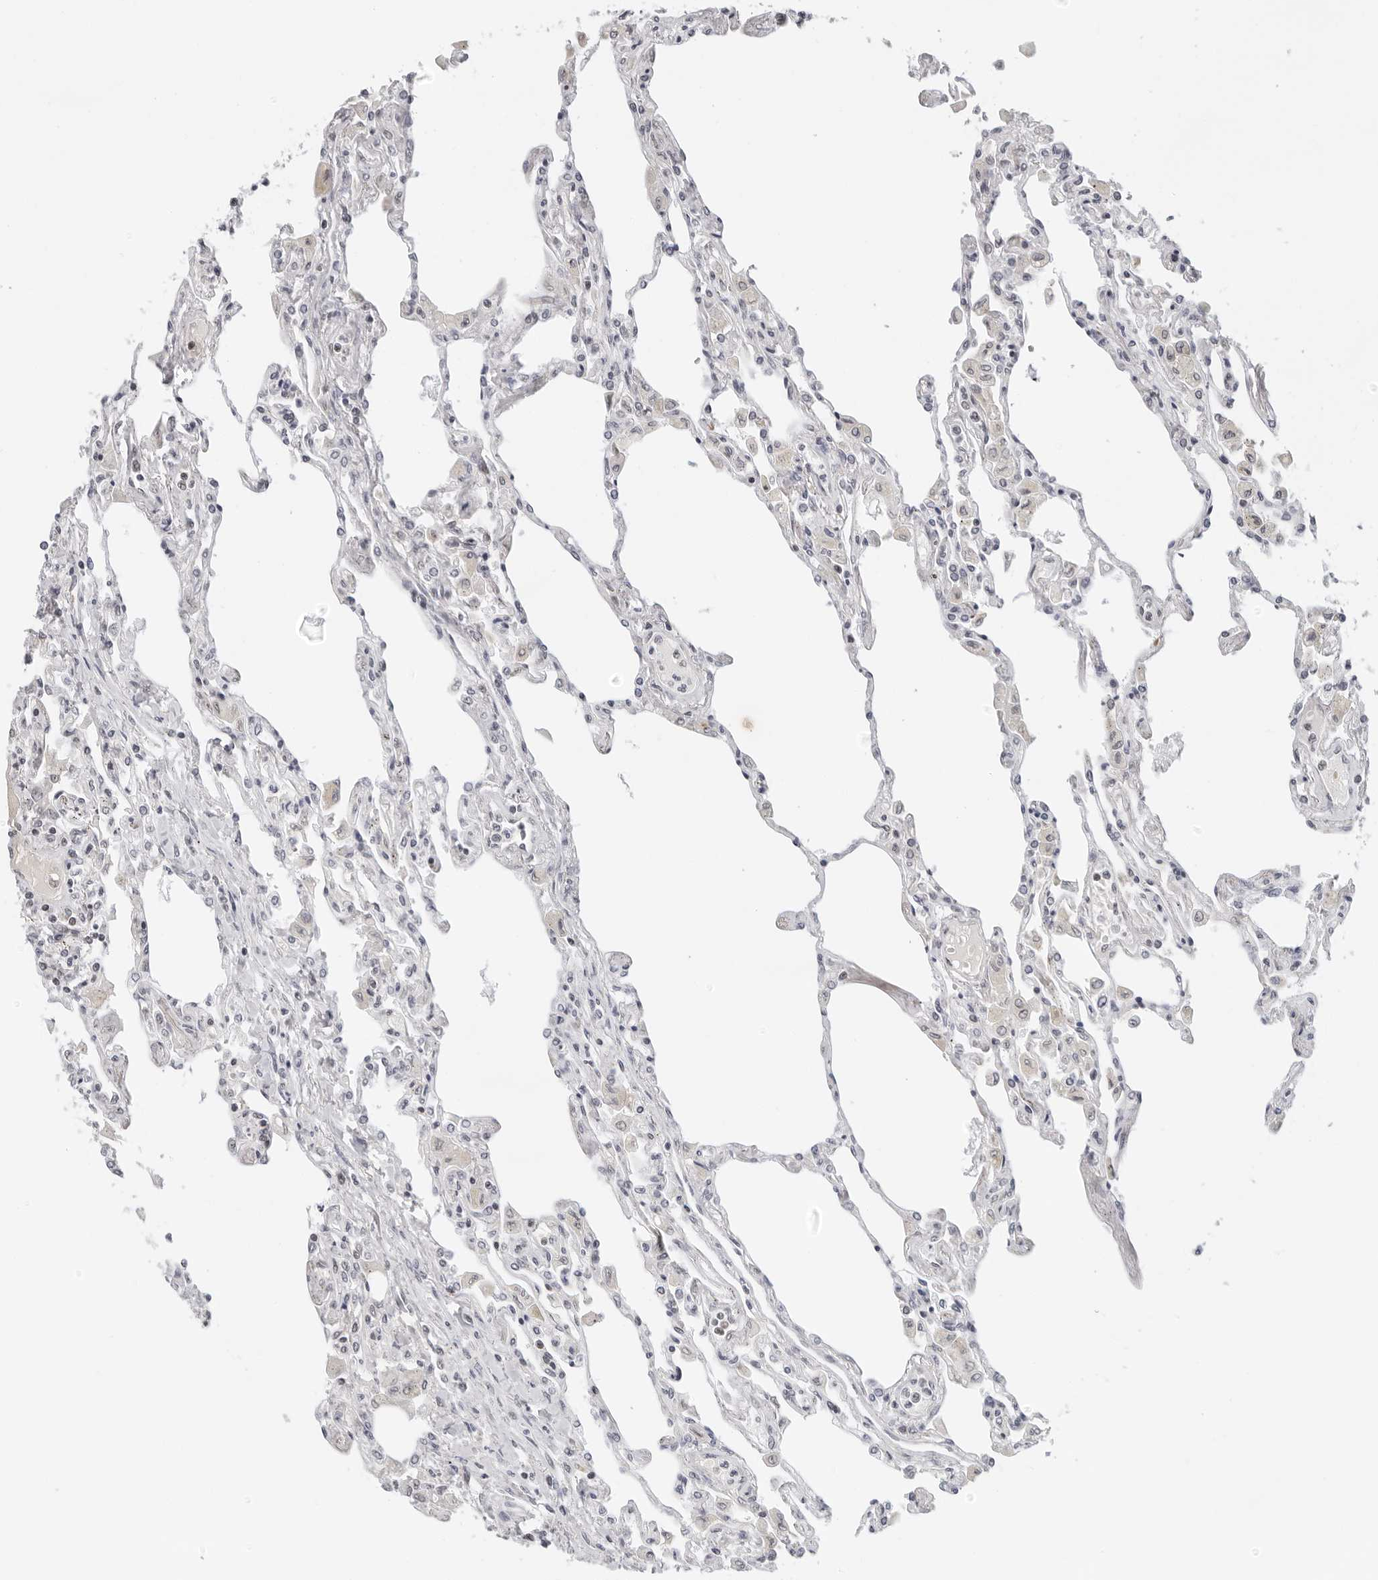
{"staining": {"intensity": "weak", "quantity": "25%-75%", "location": "nuclear"}, "tissue": "lung", "cell_type": "Alveolar cells", "image_type": "normal", "snomed": [{"axis": "morphology", "description": "Normal tissue, NOS"}, {"axis": "topography", "description": "Bronchus"}, {"axis": "topography", "description": "Lung"}], "caption": "DAB immunohistochemical staining of normal lung demonstrates weak nuclear protein positivity in about 25%-75% of alveolar cells.", "gene": "TOX4", "patient": {"sex": "female", "age": 49}}